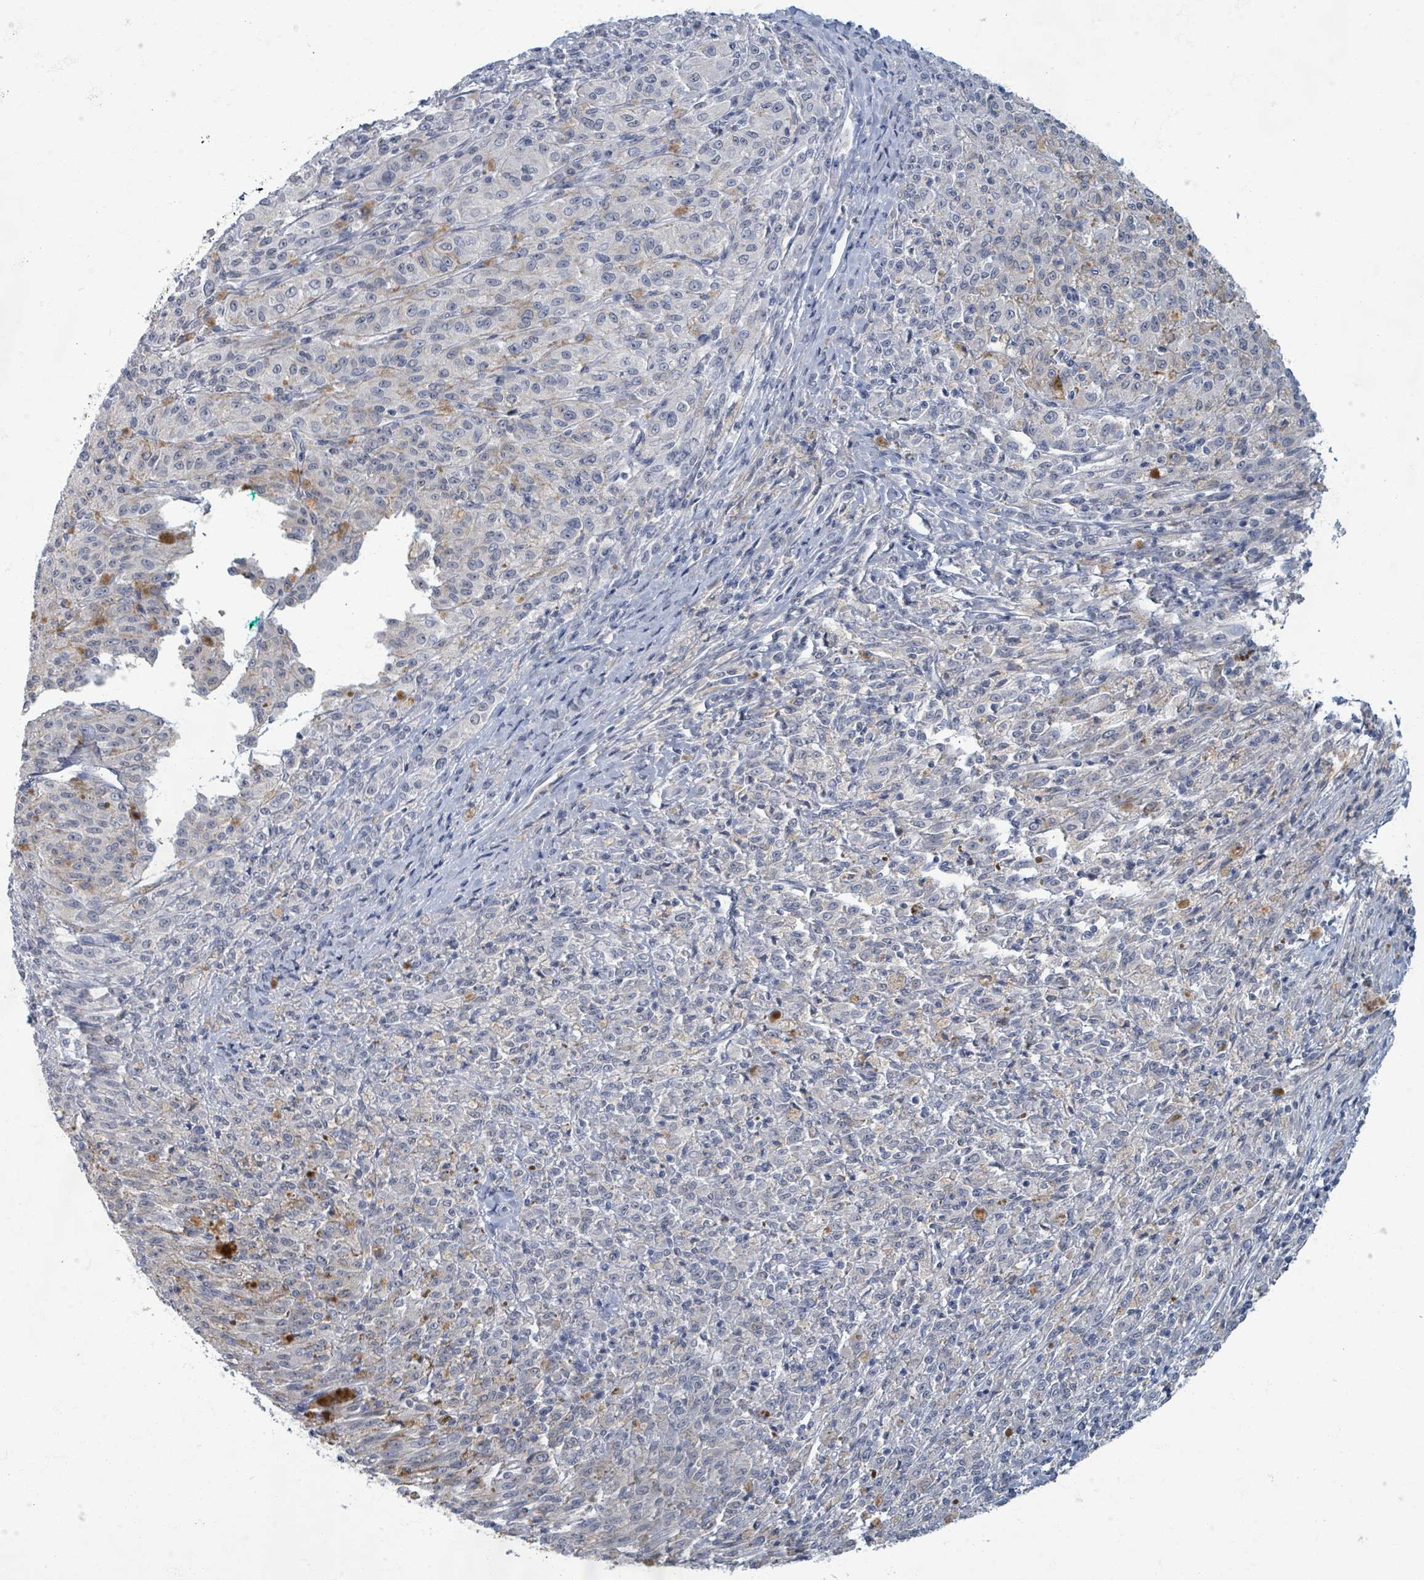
{"staining": {"intensity": "weak", "quantity": "<25%", "location": "cytoplasmic/membranous"}, "tissue": "melanoma", "cell_type": "Tumor cells", "image_type": "cancer", "snomed": [{"axis": "morphology", "description": "Malignant melanoma, NOS"}, {"axis": "topography", "description": "Skin"}], "caption": "An immunohistochemistry (IHC) image of melanoma is shown. There is no staining in tumor cells of melanoma. (Stains: DAB (3,3'-diaminobenzidine) immunohistochemistry (IHC) with hematoxylin counter stain, Microscopy: brightfield microscopy at high magnification).", "gene": "WNT11", "patient": {"sex": "female", "age": 52}}